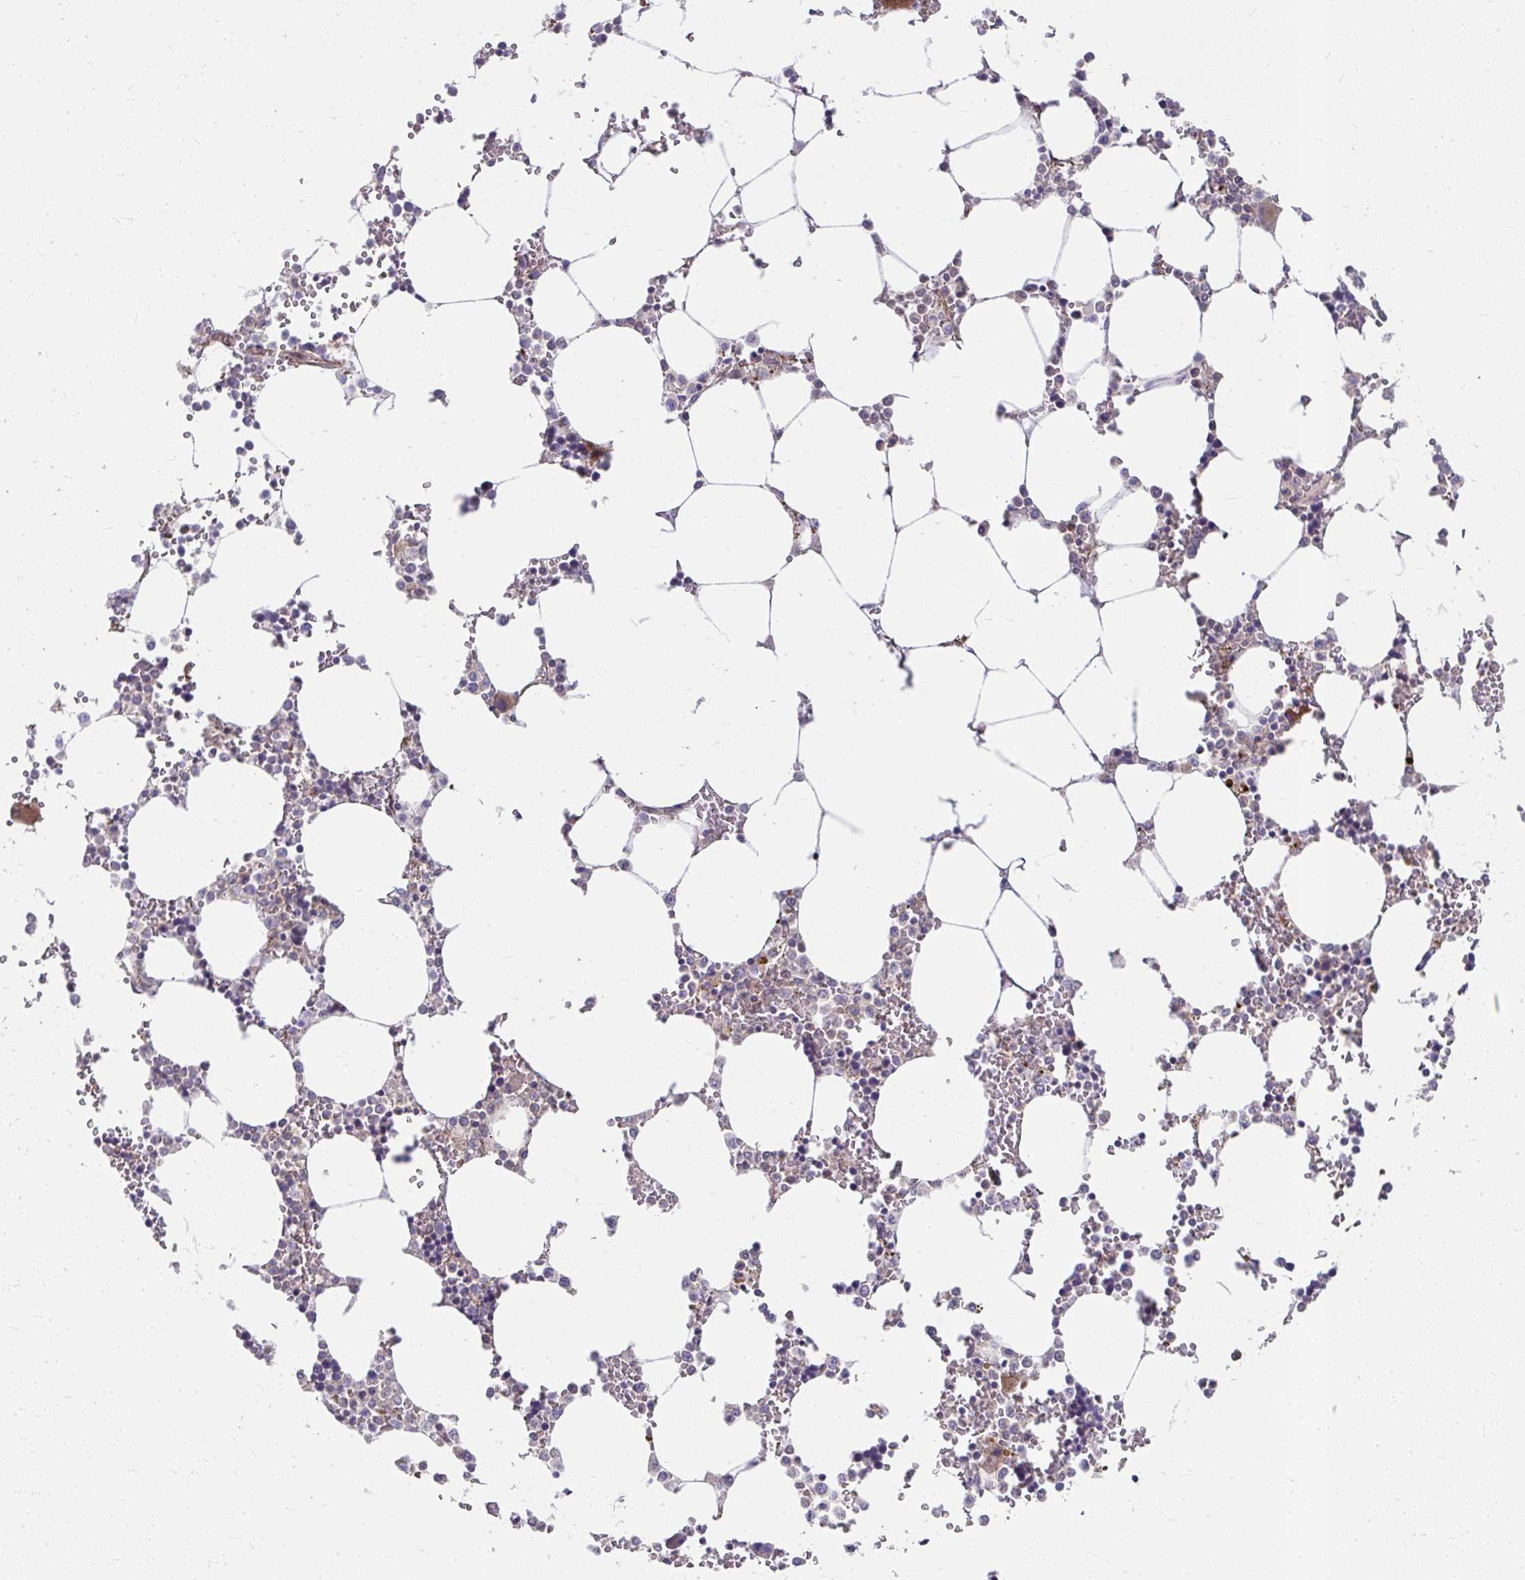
{"staining": {"intensity": "moderate", "quantity": "<25%", "location": "cytoplasmic/membranous"}, "tissue": "bone marrow", "cell_type": "Hematopoietic cells", "image_type": "normal", "snomed": [{"axis": "morphology", "description": "Normal tissue, NOS"}, {"axis": "topography", "description": "Bone marrow"}], "caption": "Protein analysis of benign bone marrow demonstrates moderate cytoplasmic/membranous positivity in about <25% of hematopoietic cells.", "gene": "MUS81", "patient": {"sex": "male", "age": 64}}